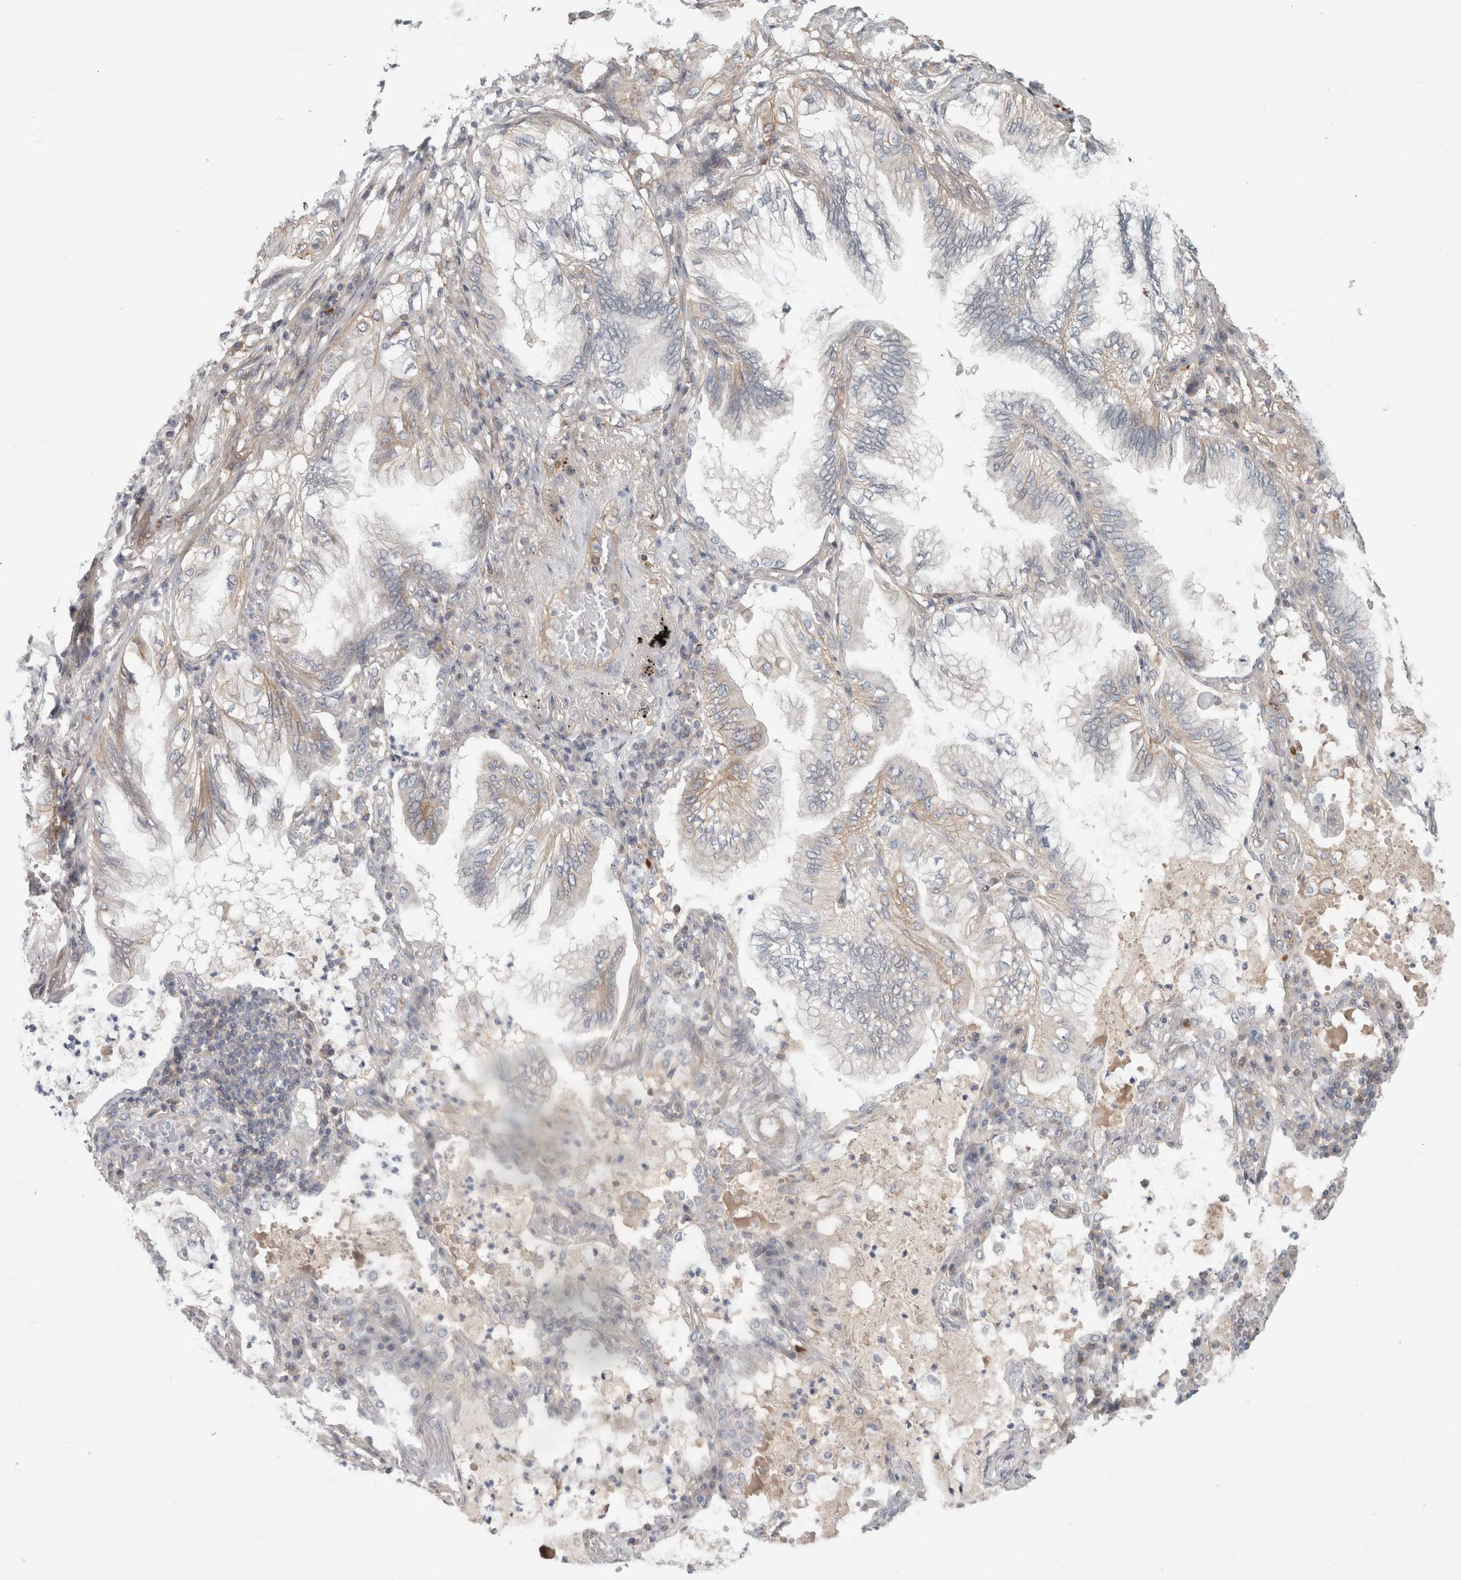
{"staining": {"intensity": "negative", "quantity": "none", "location": "none"}, "tissue": "lung cancer", "cell_type": "Tumor cells", "image_type": "cancer", "snomed": [{"axis": "morphology", "description": "Adenocarcinoma, NOS"}, {"axis": "topography", "description": "Lung"}], "caption": "Immunohistochemistry (IHC) photomicrograph of human lung cancer (adenocarcinoma) stained for a protein (brown), which shows no expression in tumor cells.", "gene": "RASAL2", "patient": {"sex": "female", "age": 70}}